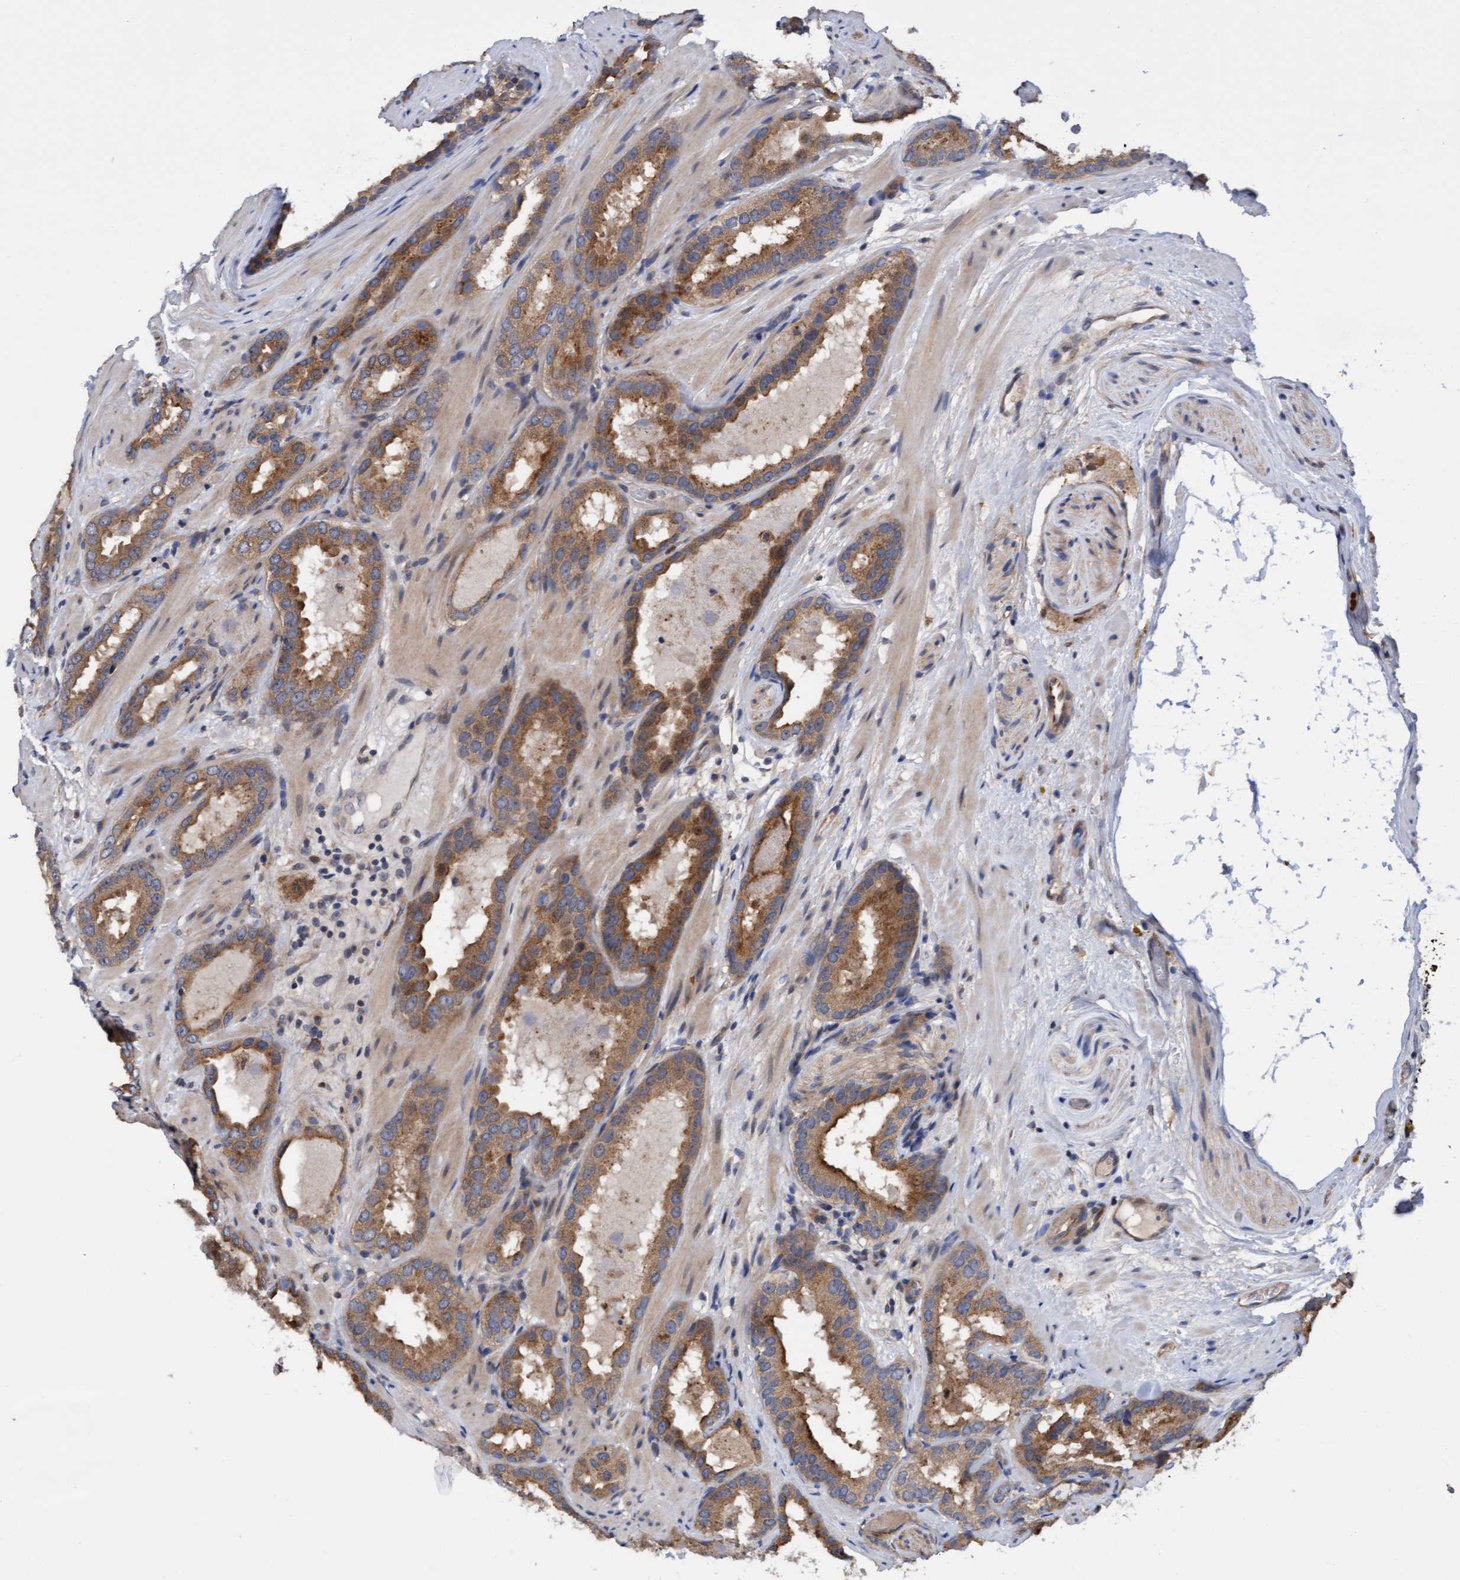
{"staining": {"intensity": "moderate", "quantity": ">75%", "location": "cytoplasmic/membranous"}, "tissue": "prostate cancer", "cell_type": "Tumor cells", "image_type": "cancer", "snomed": [{"axis": "morphology", "description": "Adenocarcinoma, Low grade"}, {"axis": "topography", "description": "Prostate"}], "caption": "Immunohistochemistry (IHC) image of prostate low-grade adenocarcinoma stained for a protein (brown), which displays medium levels of moderate cytoplasmic/membranous expression in approximately >75% of tumor cells.", "gene": "ITFG1", "patient": {"sex": "male", "age": 51}}